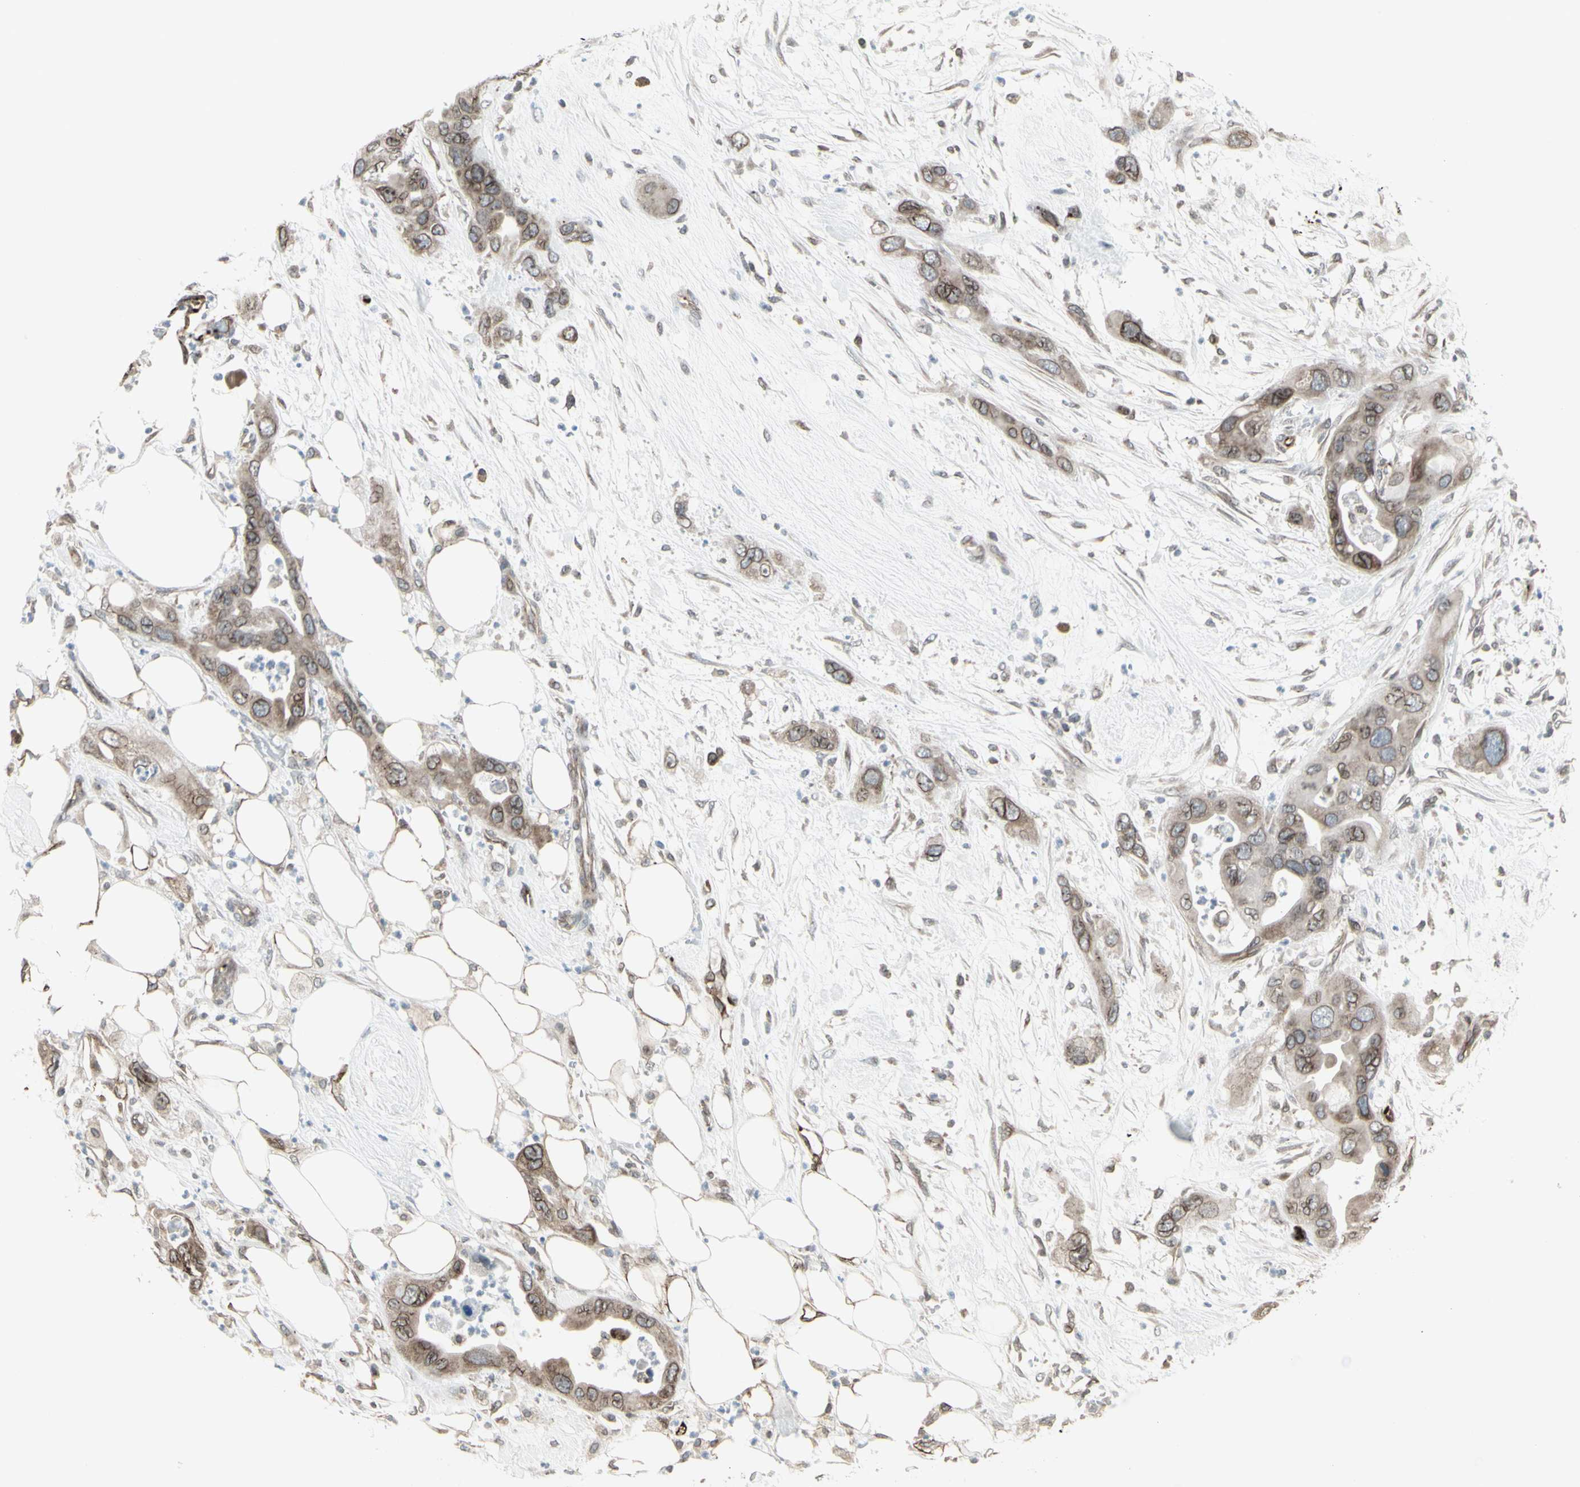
{"staining": {"intensity": "moderate", "quantity": ">75%", "location": "cytoplasmic/membranous,nuclear"}, "tissue": "pancreatic cancer", "cell_type": "Tumor cells", "image_type": "cancer", "snomed": [{"axis": "morphology", "description": "Adenocarcinoma, NOS"}, {"axis": "topography", "description": "Pancreas"}], "caption": "Immunohistochemistry of human pancreatic cancer (adenocarcinoma) demonstrates medium levels of moderate cytoplasmic/membranous and nuclear positivity in approximately >75% of tumor cells.", "gene": "DTX3L", "patient": {"sex": "female", "age": 71}}